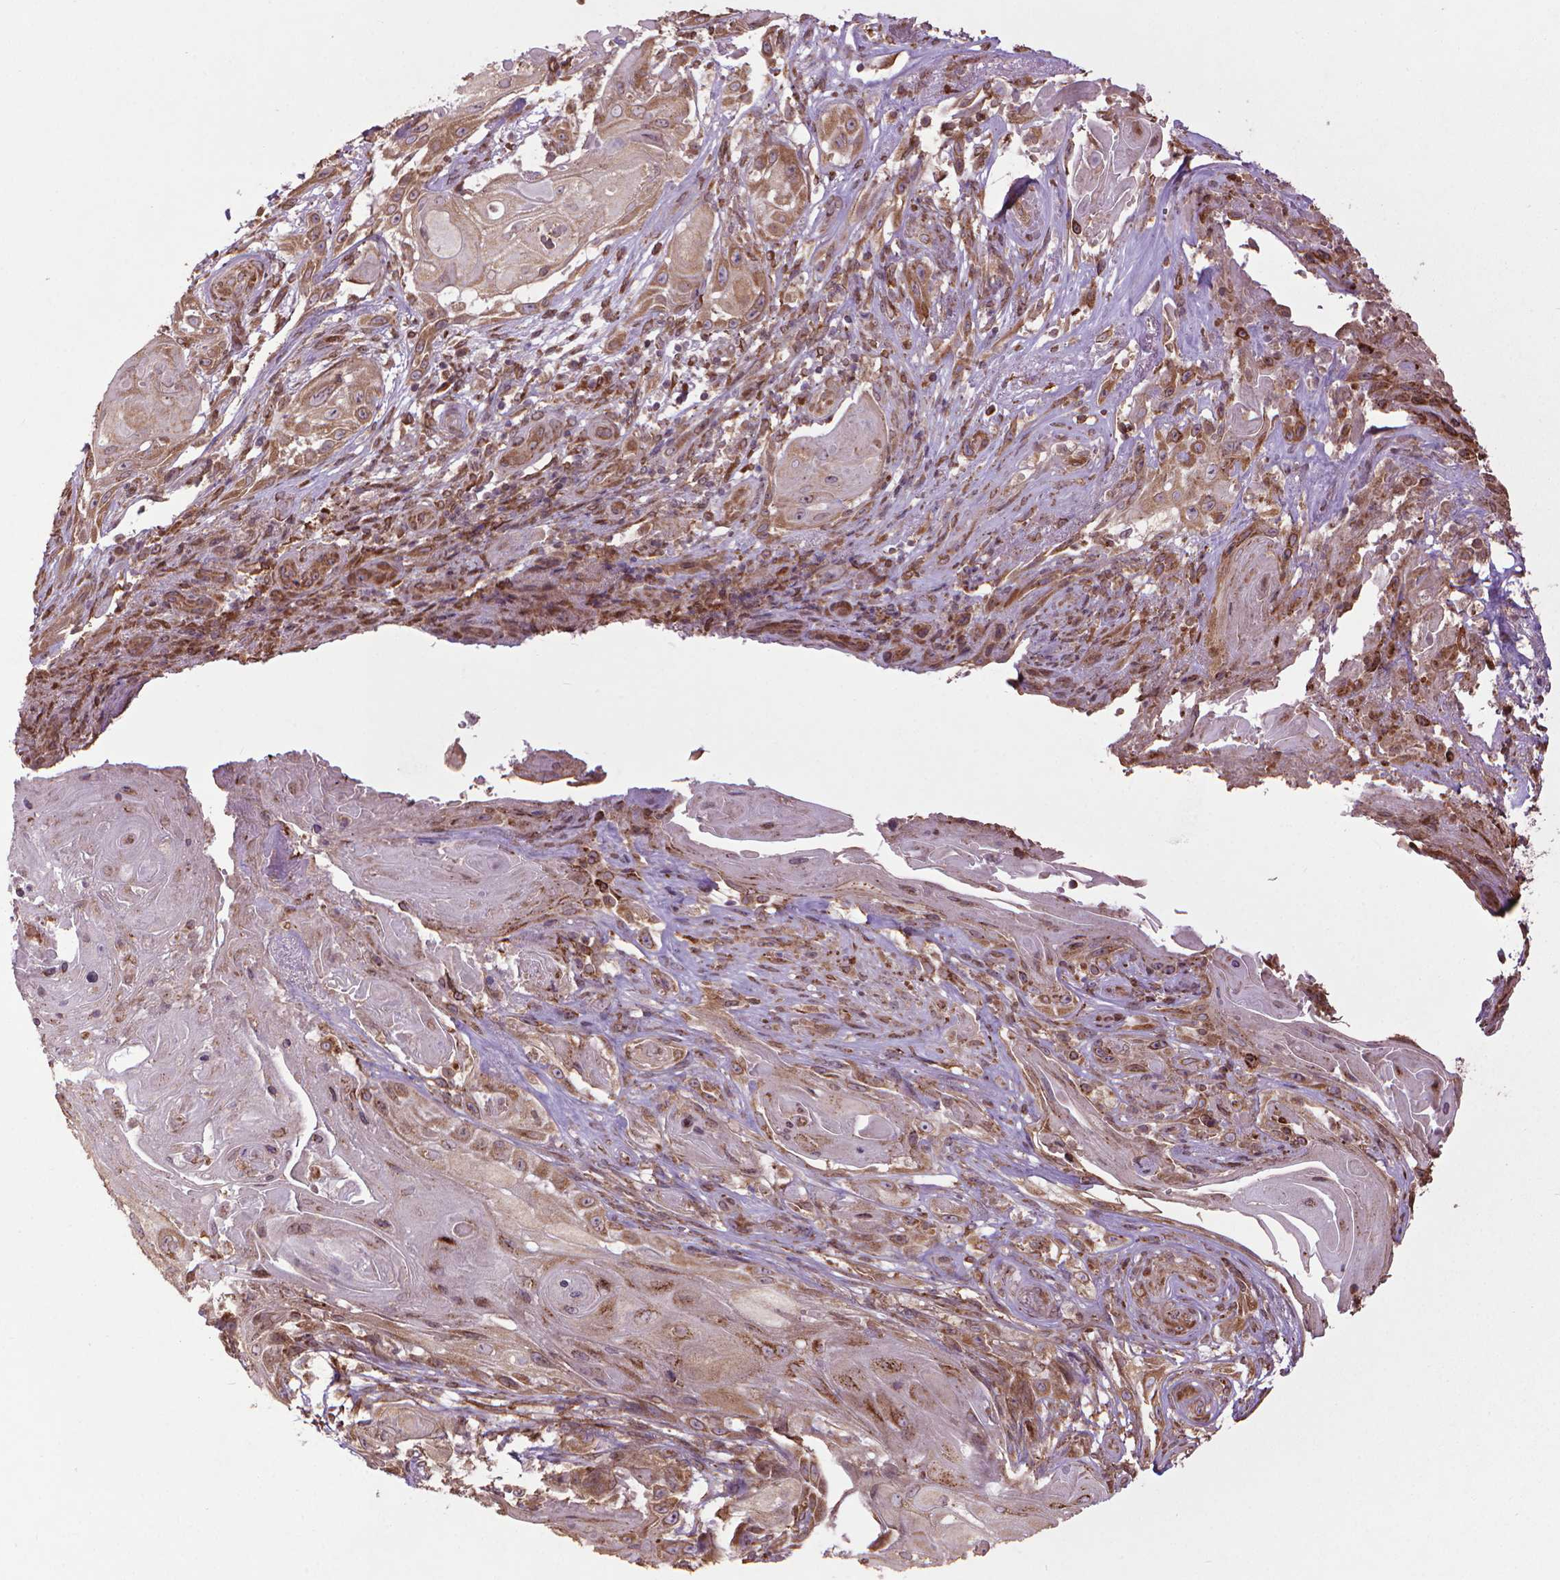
{"staining": {"intensity": "moderate", "quantity": ">75%", "location": "cytoplasmic/membranous"}, "tissue": "skin cancer", "cell_type": "Tumor cells", "image_type": "cancer", "snomed": [{"axis": "morphology", "description": "Squamous cell carcinoma, NOS"}, {"axis": "topography", "description": "Skin"}], "caption": "Skin cancer (squamous cell carcinoma) stained for a protein reveals moderate cytoplasmic/membranous positivity in tumor cells.", "gene": "GAS1", "patient": {"sex": "male", "age": 62}}